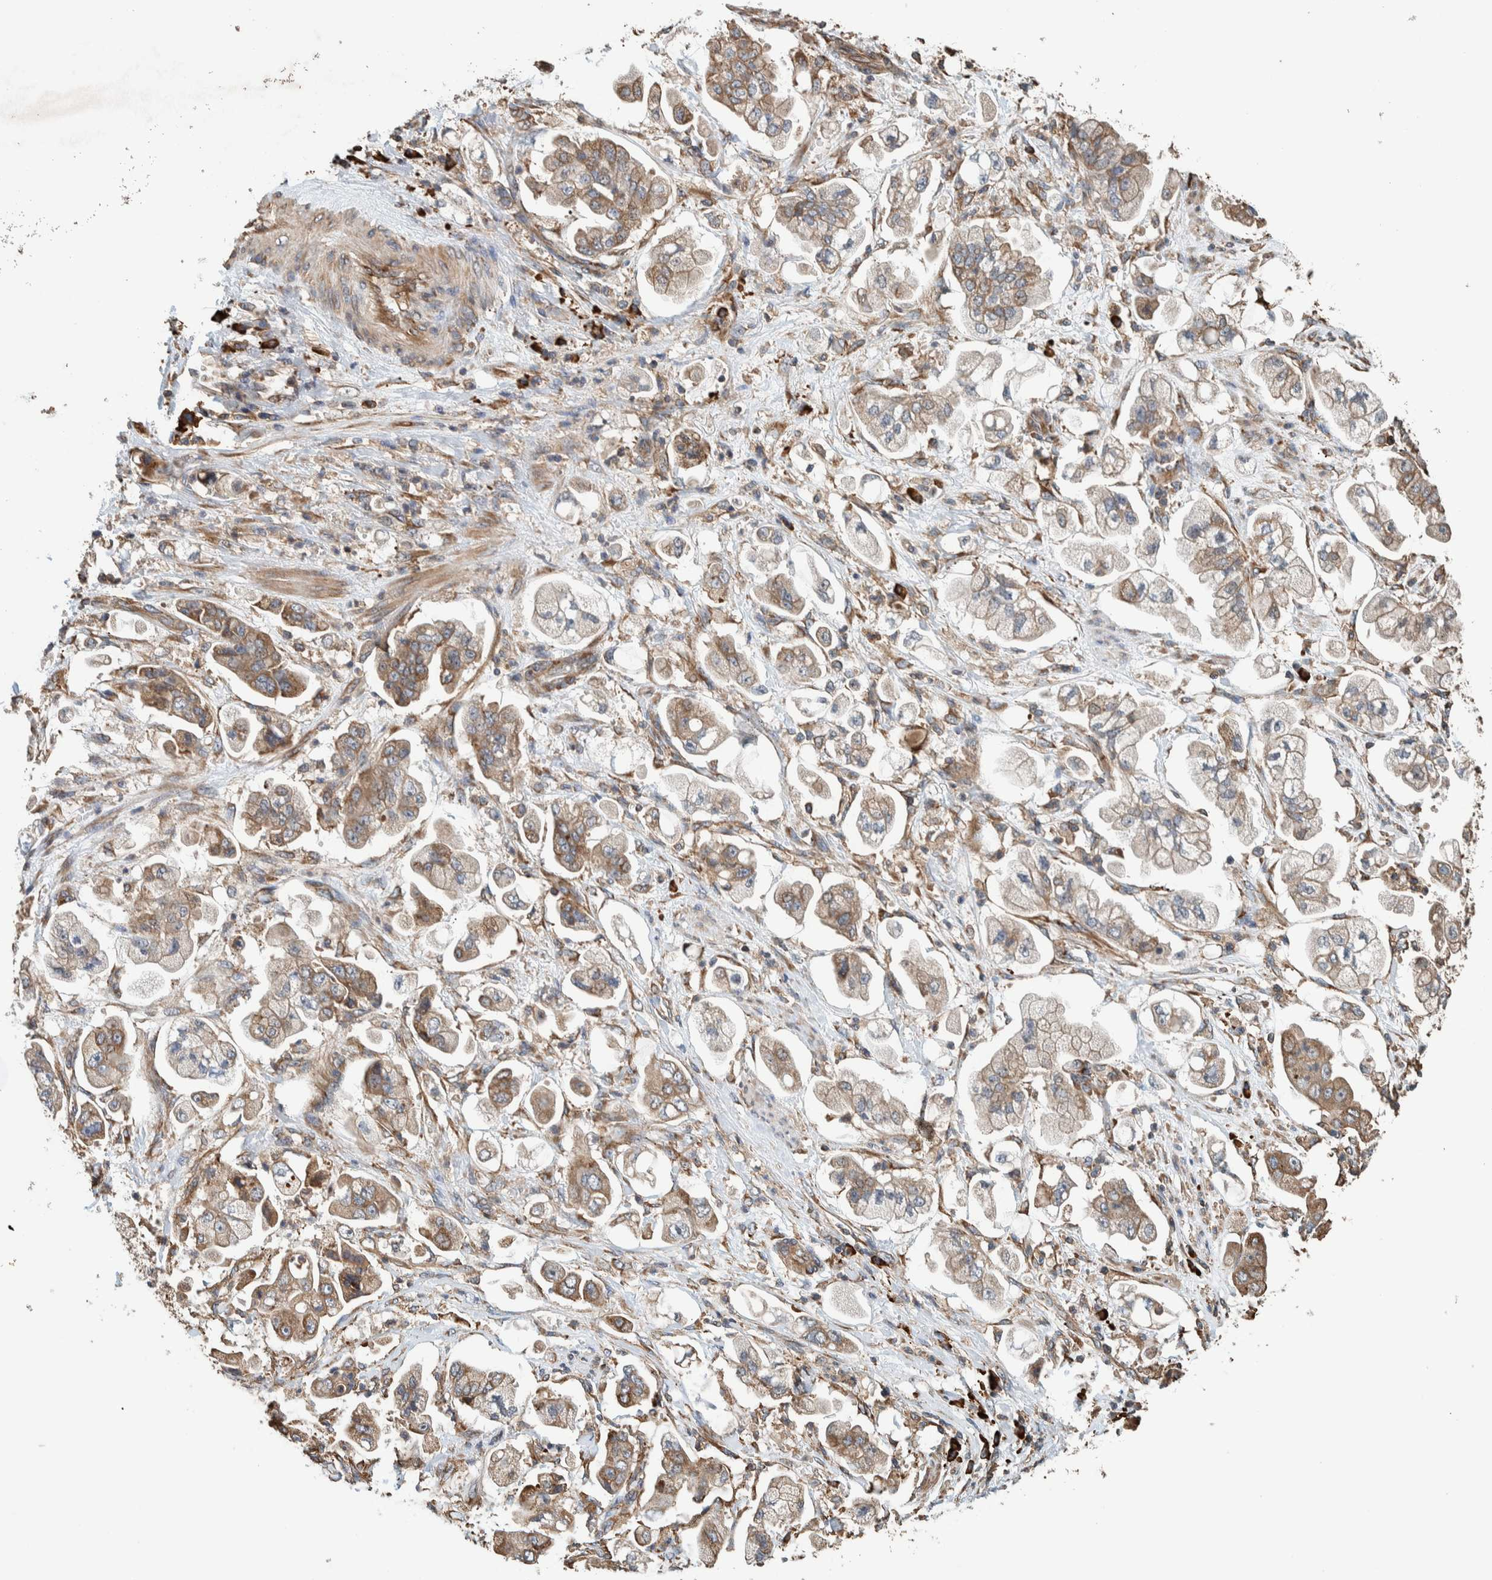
{"staining": {"intensity": "weak", "quantity": ">75%", "location": "cytoplasmic/membranous"}, "tissue": "stomach cancer", "cell_type": "Tumor cells", "image_type": "cancer", "snomed": [{"axis": "morphology", "description": "Adenocarcinoma, NOS"}, {"axis": "topography", "description": "Stomach"}], "caption": "Protein expression analysis of human adenocarcinoma (stomach) reveals weak cytoplasmic/membranous staining in about >75% of tumor cells. (brown staining indicates protein expression, while blue staining denotes nuclei).", "gene": "PLA2G3", "patient": {"sex": "male", "age": 62}}